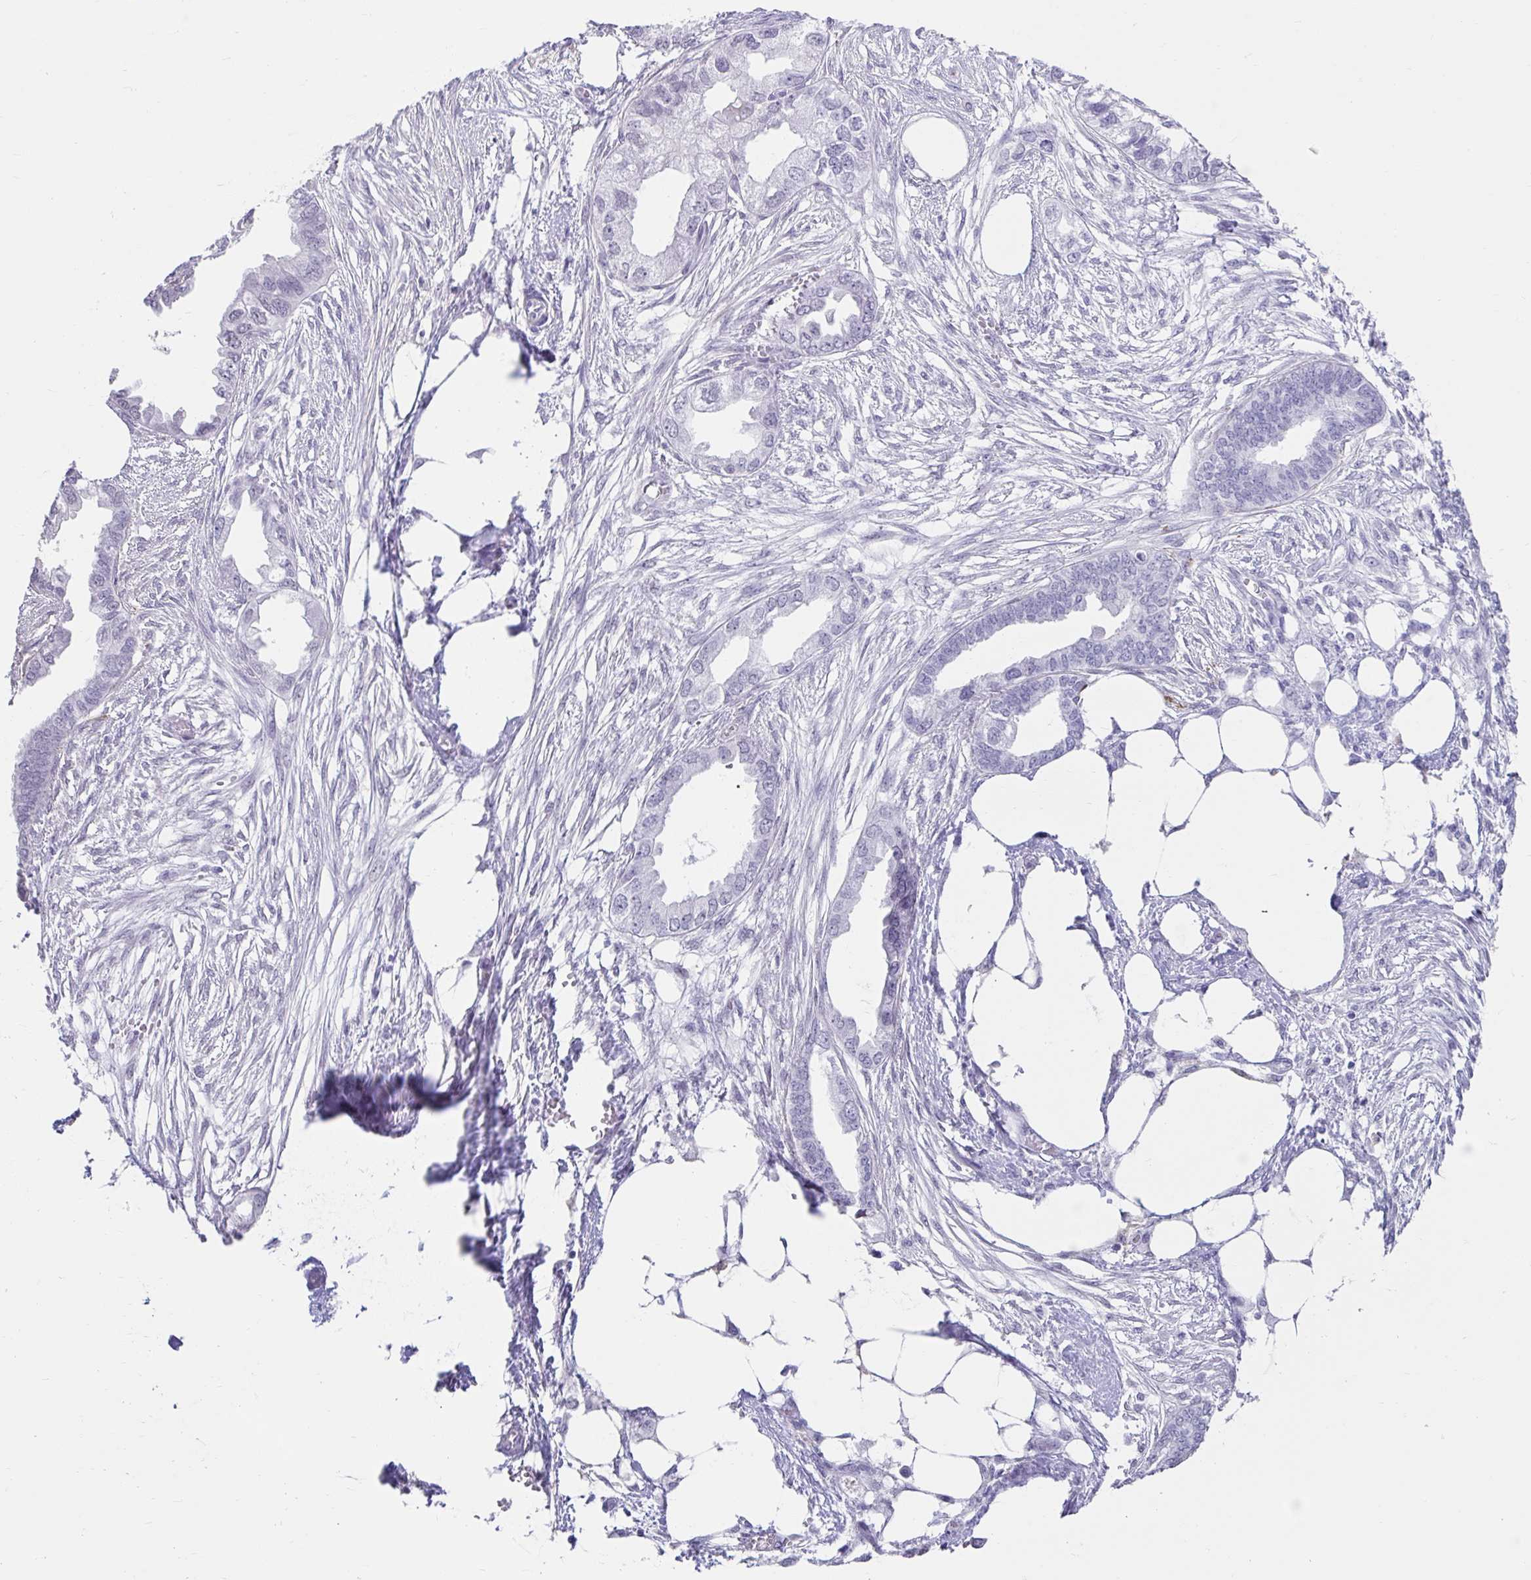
{"staining": {"intensity": "negative", "quantity": "none", "location": "none"}, "tissue": "endometrial cancer", "cell_type": "Tumor cells", "image_type": "cancer", "snomed": [{"axis": "morphology", "description": "Adenocarcinoma, NOS"}, {"axis": "morphology", "description": "Adenocarcinoma, metastatic, NOS"}, {"axis": "topography", "description": "Adipose tissue"}, {"axis": "topography", "description": "Endometrium"}], "caption": "An image of human endometrial cancer is negative for staining in tumor cells. Brightfield microscopy of immunohistochemistry (IHC) stained with DAB (3,3'-diaminobenzidine) (brown) and hematoxylin (blue), captured at high magnification.", "gene": "DCAF17", "patient": {"sex": "female", "age": 67}}